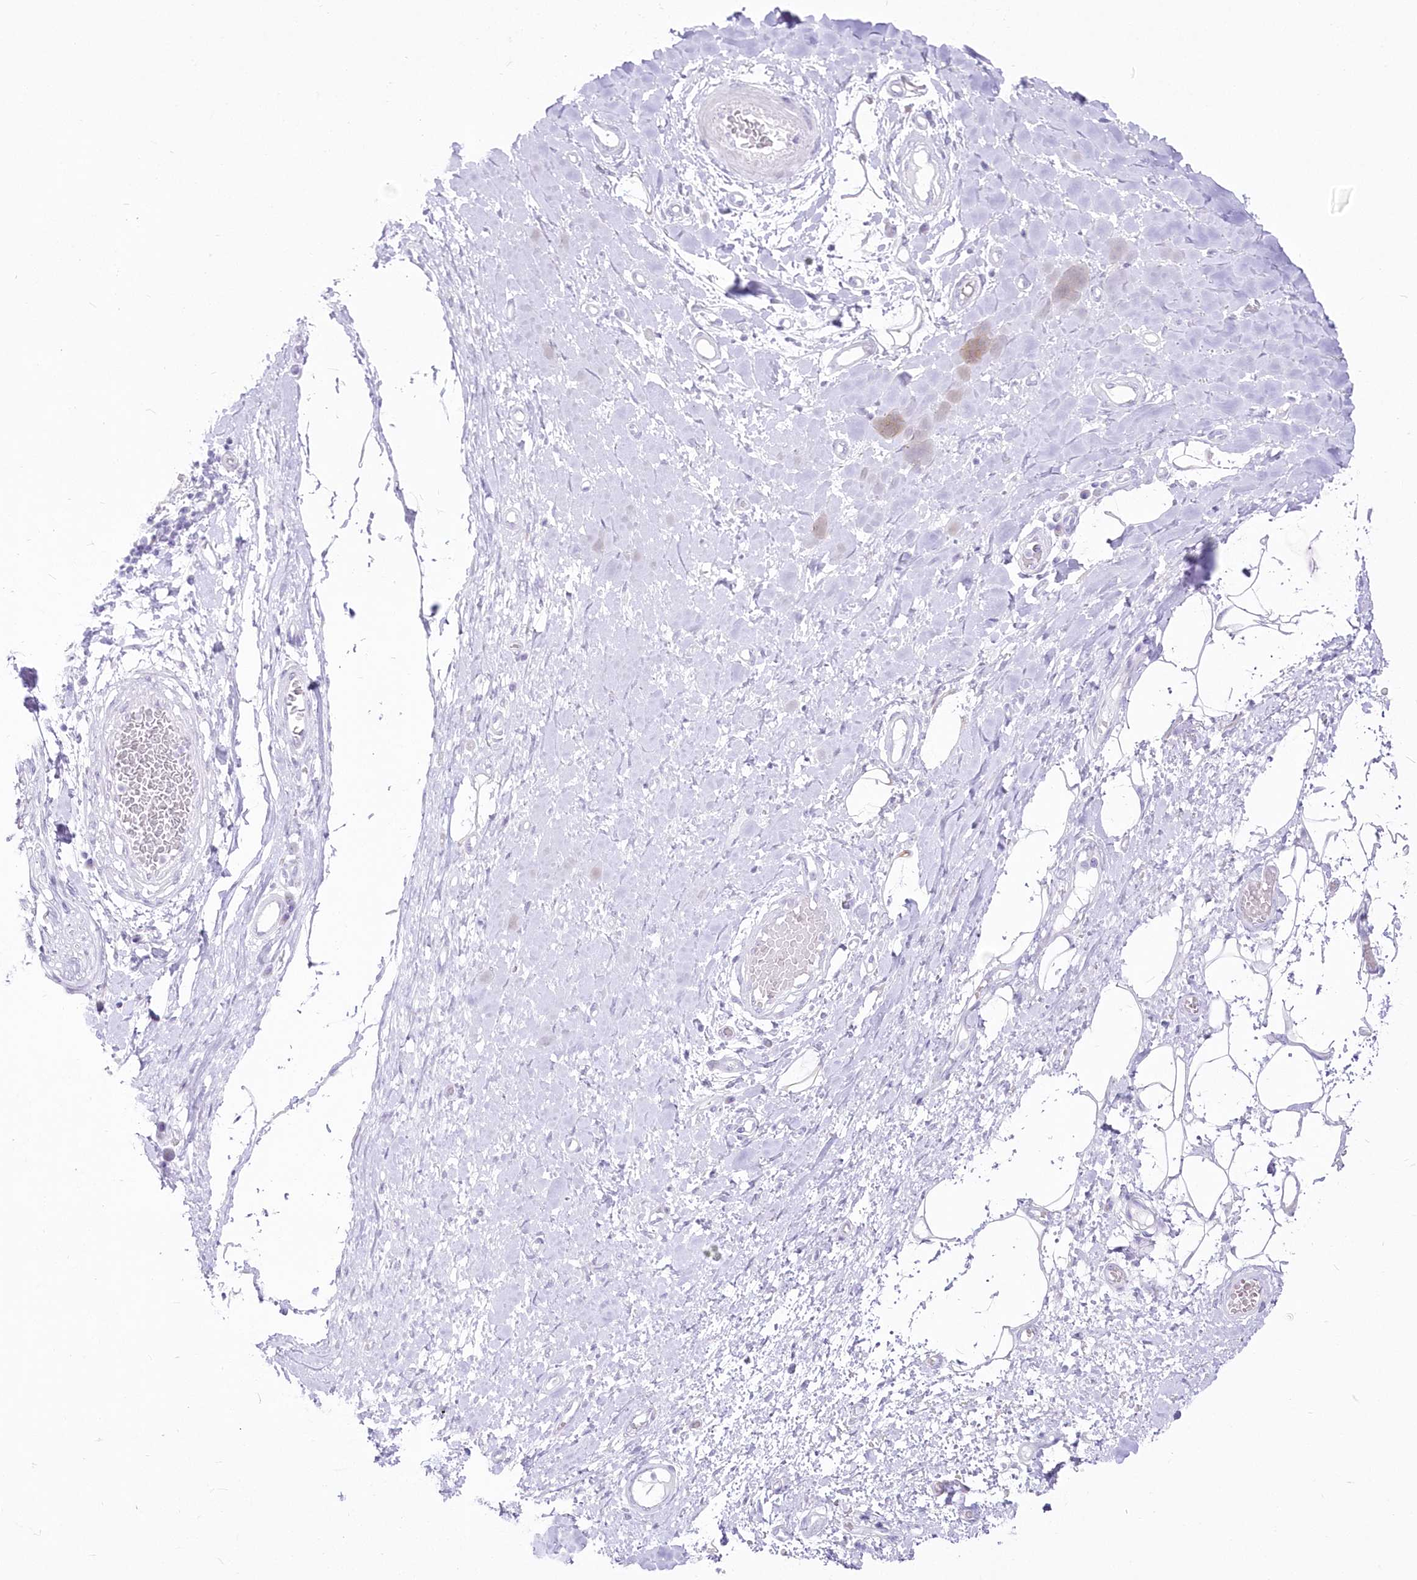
{"staining": {"intensity": "negative", "quantity": "none", "location": "none"}, "tissue": "adipose tissue", "cell_type": "Adipocytes", "image_type": "normal", "snomed": [{"axis": "morphology", "description": "Normal tissue, NOS"}, {"axis": "morphology", "description": "Adenocarcinoma, NOS"}, {"axis": "topography", "description": "Esophagus"}, {"axis": "topography", "description": "Stomach, upper"}, {"axis": "topography", "description": "Peripheral nerve tissue"}], "caption": "This photomicrograph is of normal adipose tissue stained with immunohistochemistry to label a protein in brown with the nuclei are counter-stained blue. There is no staining in adipocytes.", "gene": "ZNF843", "patient": {"sex": "male", "age": 62}}